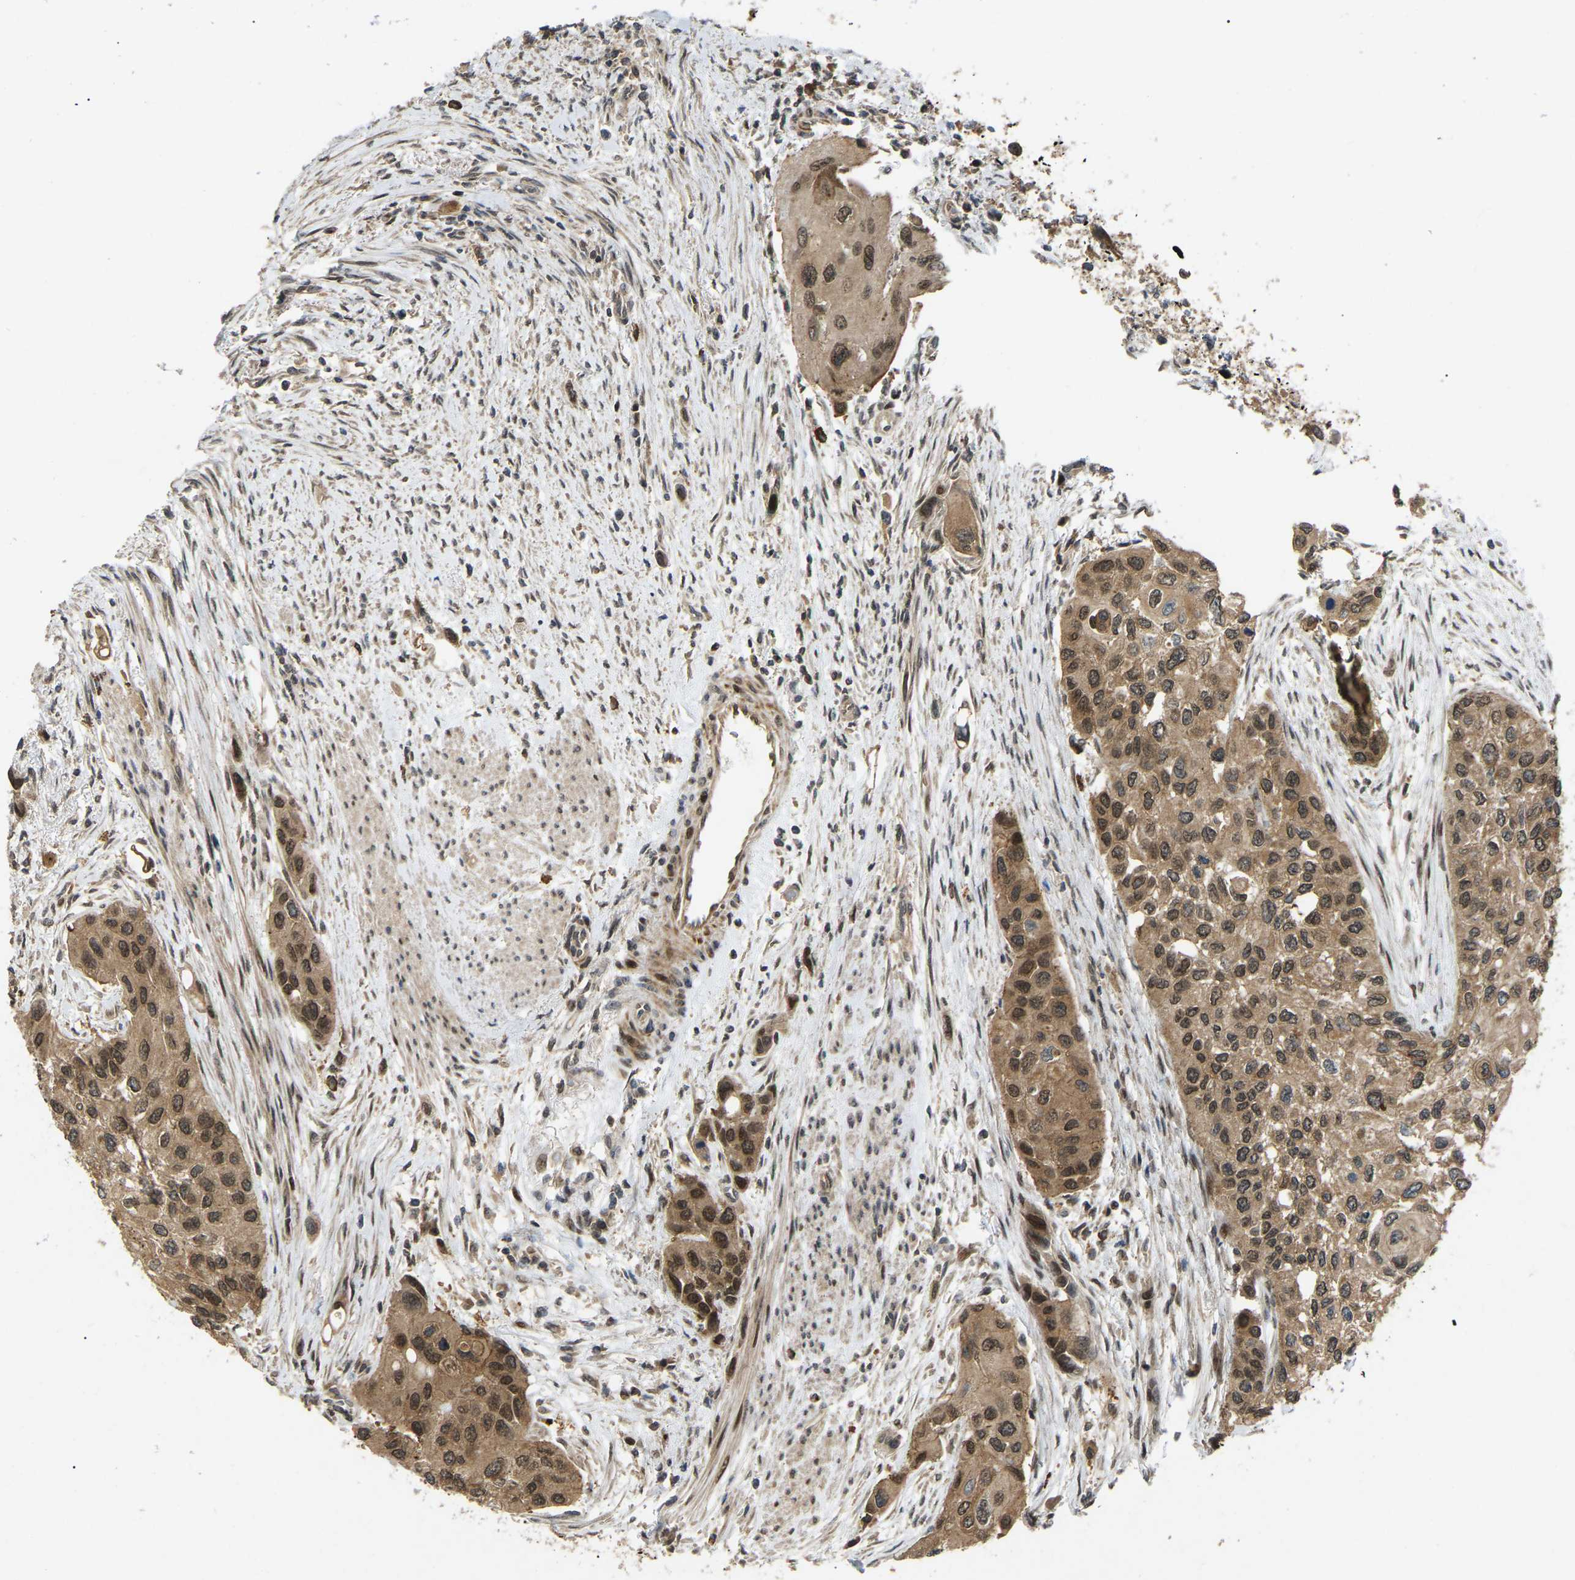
{"staining": {"intensity": "moderate", "quantity": ">75%", "location": "cytoplasmic/membranous,nuclear"}, "tissue": "urothelial cancer", "cell_type": "Tumor cells", "image_type": "cancer", "snomed": [{"axis": "morphology", "description": "Urothelial carcinoma, High grade"}, {"axis": "topography", "description": "Urinary bladder"}], "caption": "This micrograph shows immunohistochemistry (IHC) staining of high-grade urothelial carcinoma, with medium moderate cytoplasmic/membranous and nuclear positivity in about >75% of tumor cells.", "gene": "KIAA1549", "patient": {"sex": "female", "age": 56}}